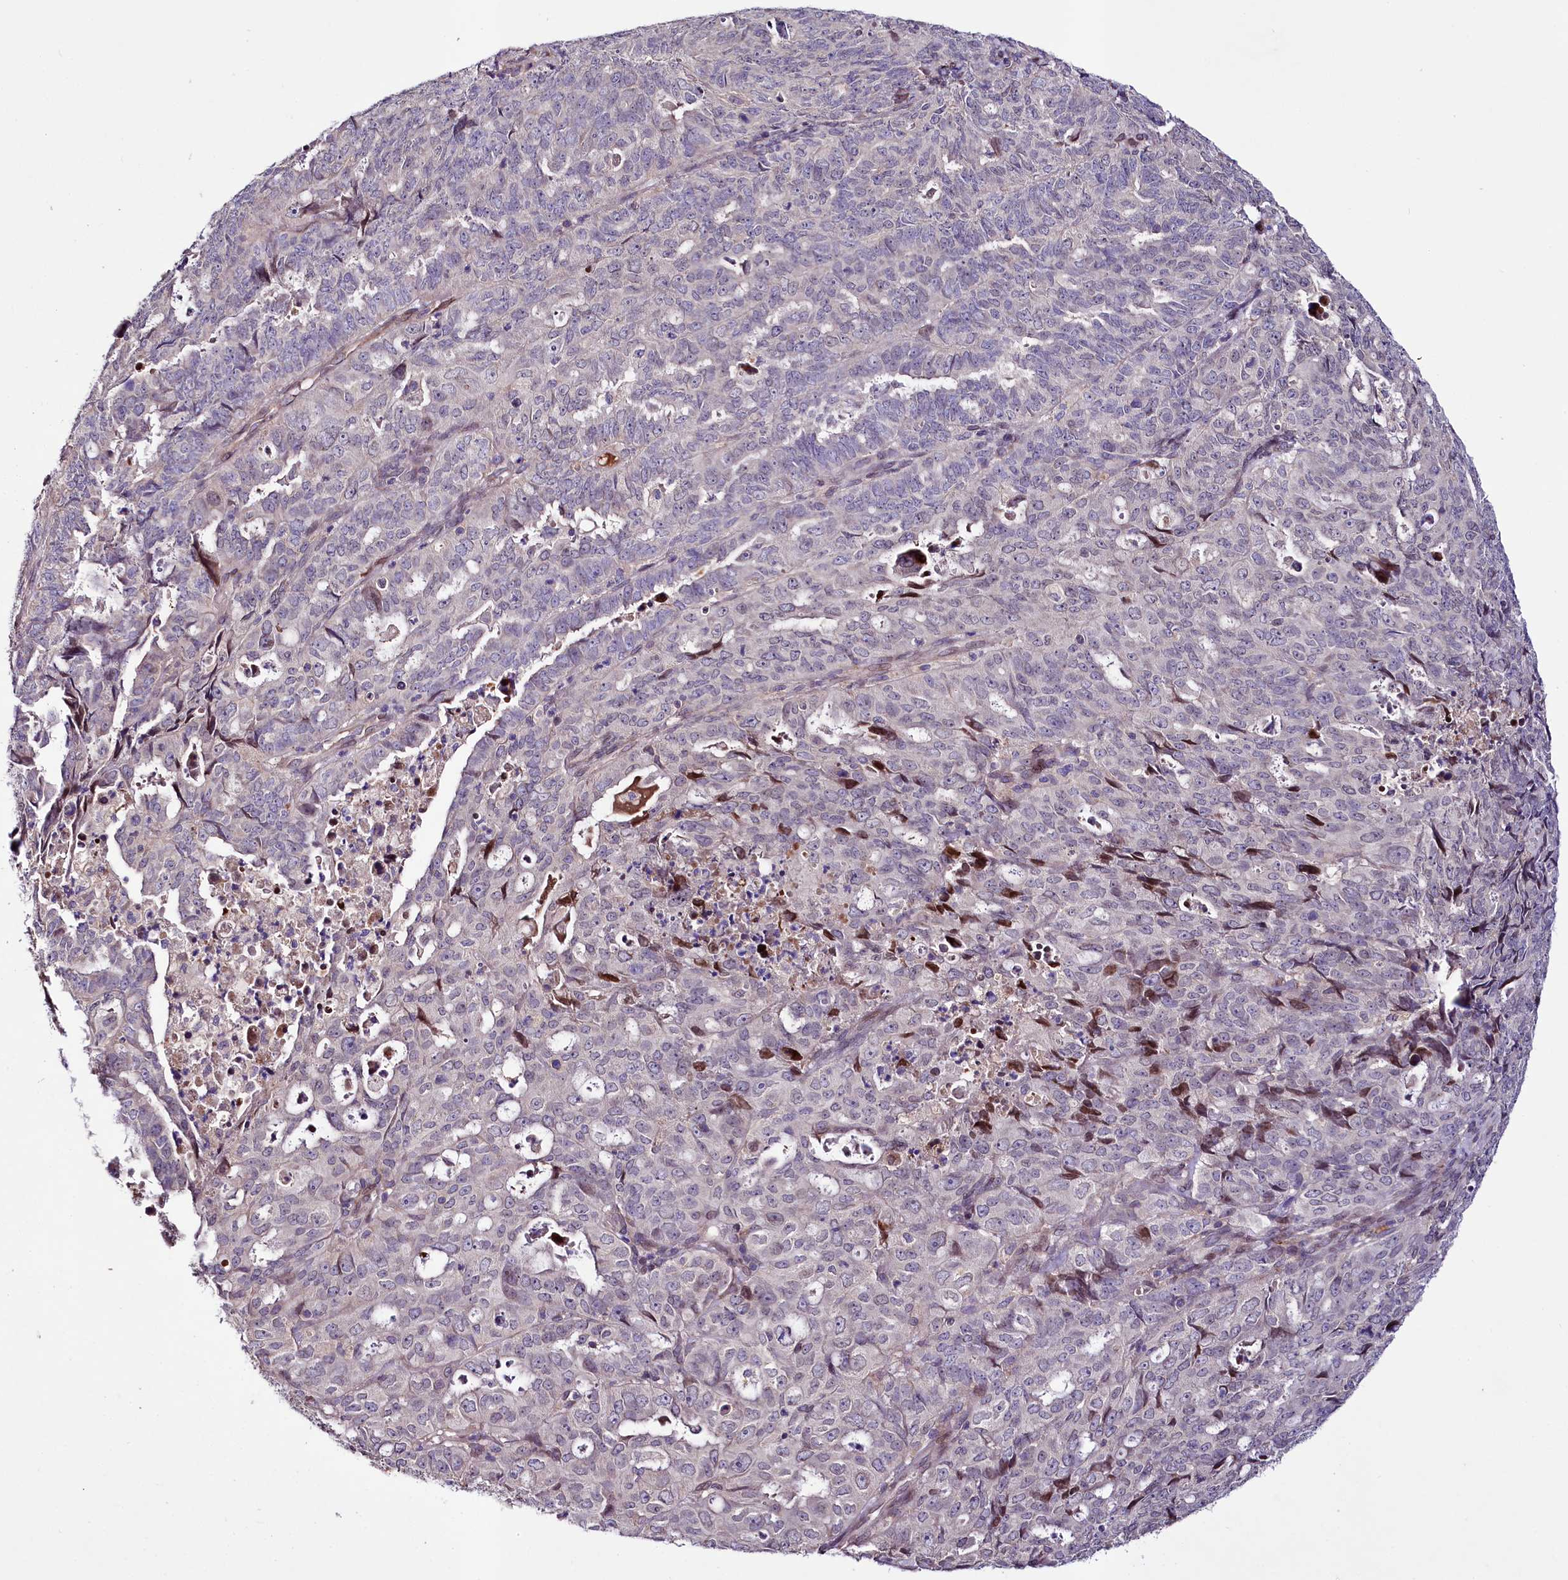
{"staining": {"intensity": "negative", "quantity": "none", "location": "none"}, "tissue": "endometrial cancer", "cell_type": "Tumor cells", "image_type": "cancer", "snomed": [{"axis": "morphology", "description": "Adenocarcinoma, NOS"}, {"axis": "topography", "description": "Endometrium"}], "caption": "IHC of endometrial adenocarcinoma exhibits no positivity in tumor cells.", "gene": "ZNF226", "patient": {"sex": "female", "age": 65}}